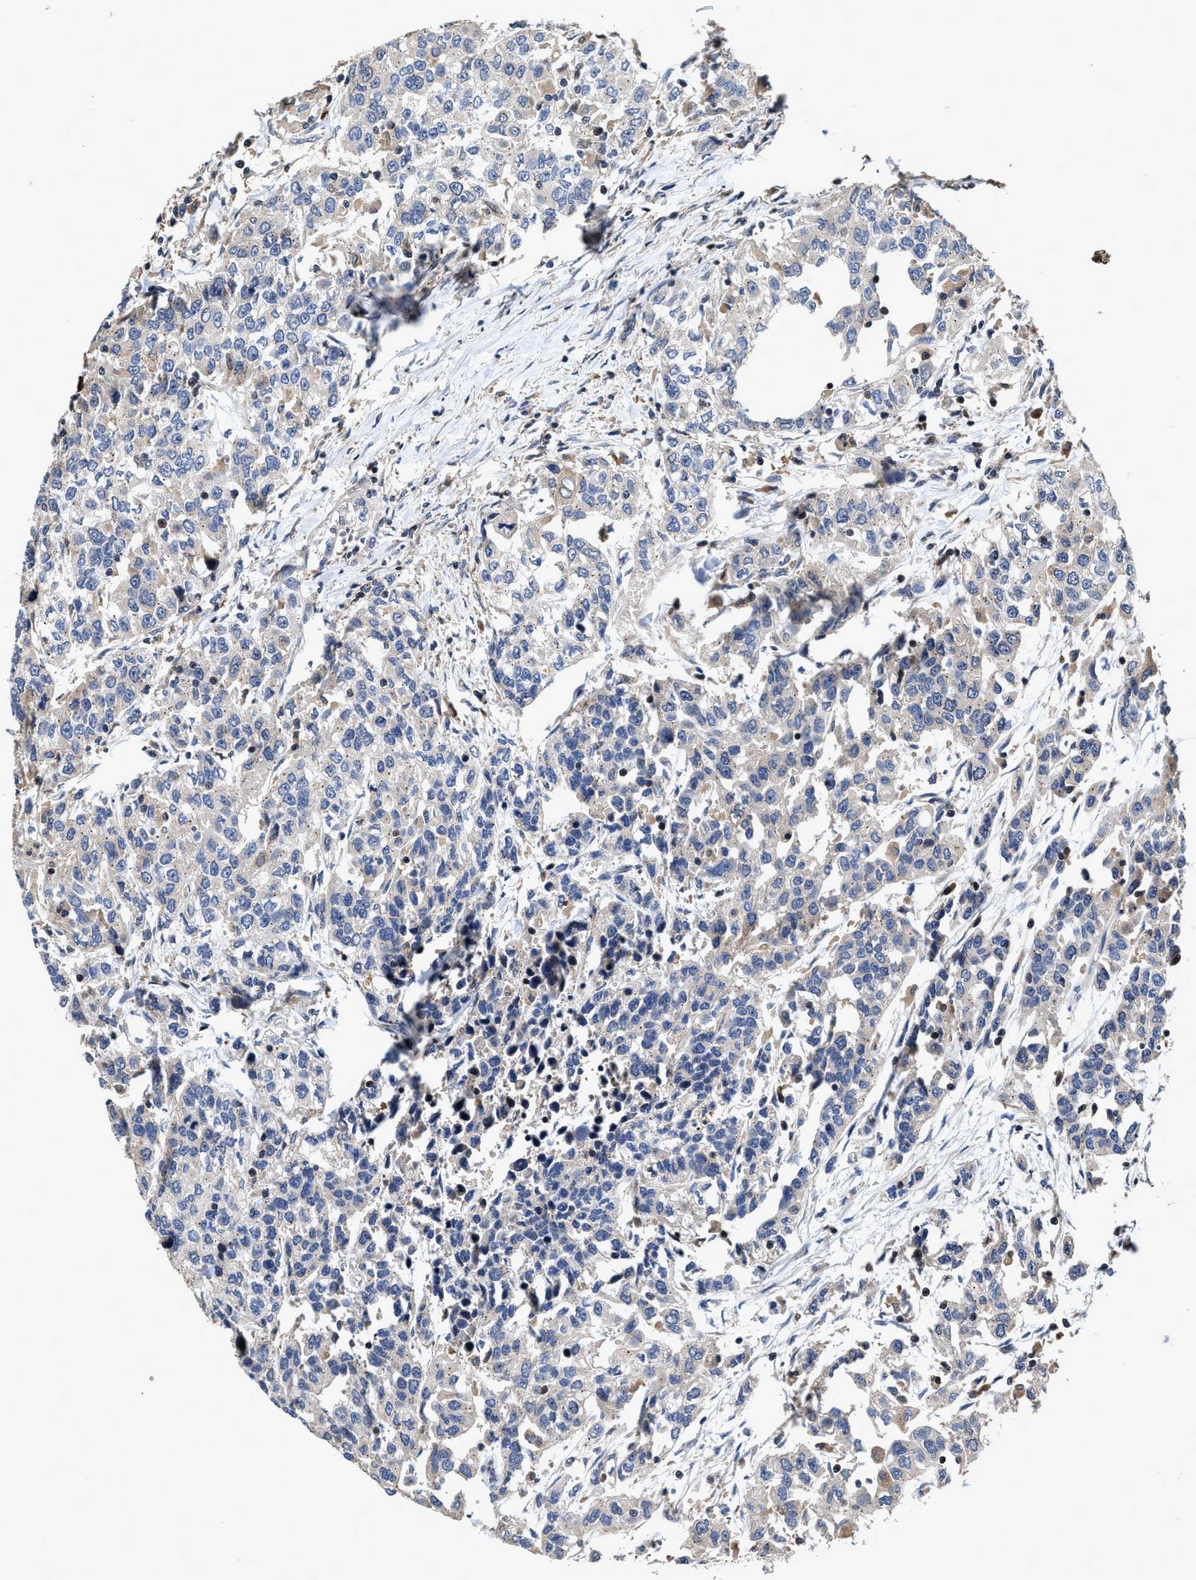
{"staining": {"intensity": "negative", "quantity": "none", "location": "none"}, "tissue": "urothelial cancer", "cell_type": "Tumor cells", "image_type": "cancer", "snomed": [{"axis": "morphology", "description": "Urothelial carcinoma, High grade"}, {"axis": "topography", "description": "Urinary bladder"}], "caption": "Tumor cells are negative for protein expression in human urothelial carcinoma (high-grade).", "gene": "RGS10", "patient": {"sex": "female", "age": 80}}